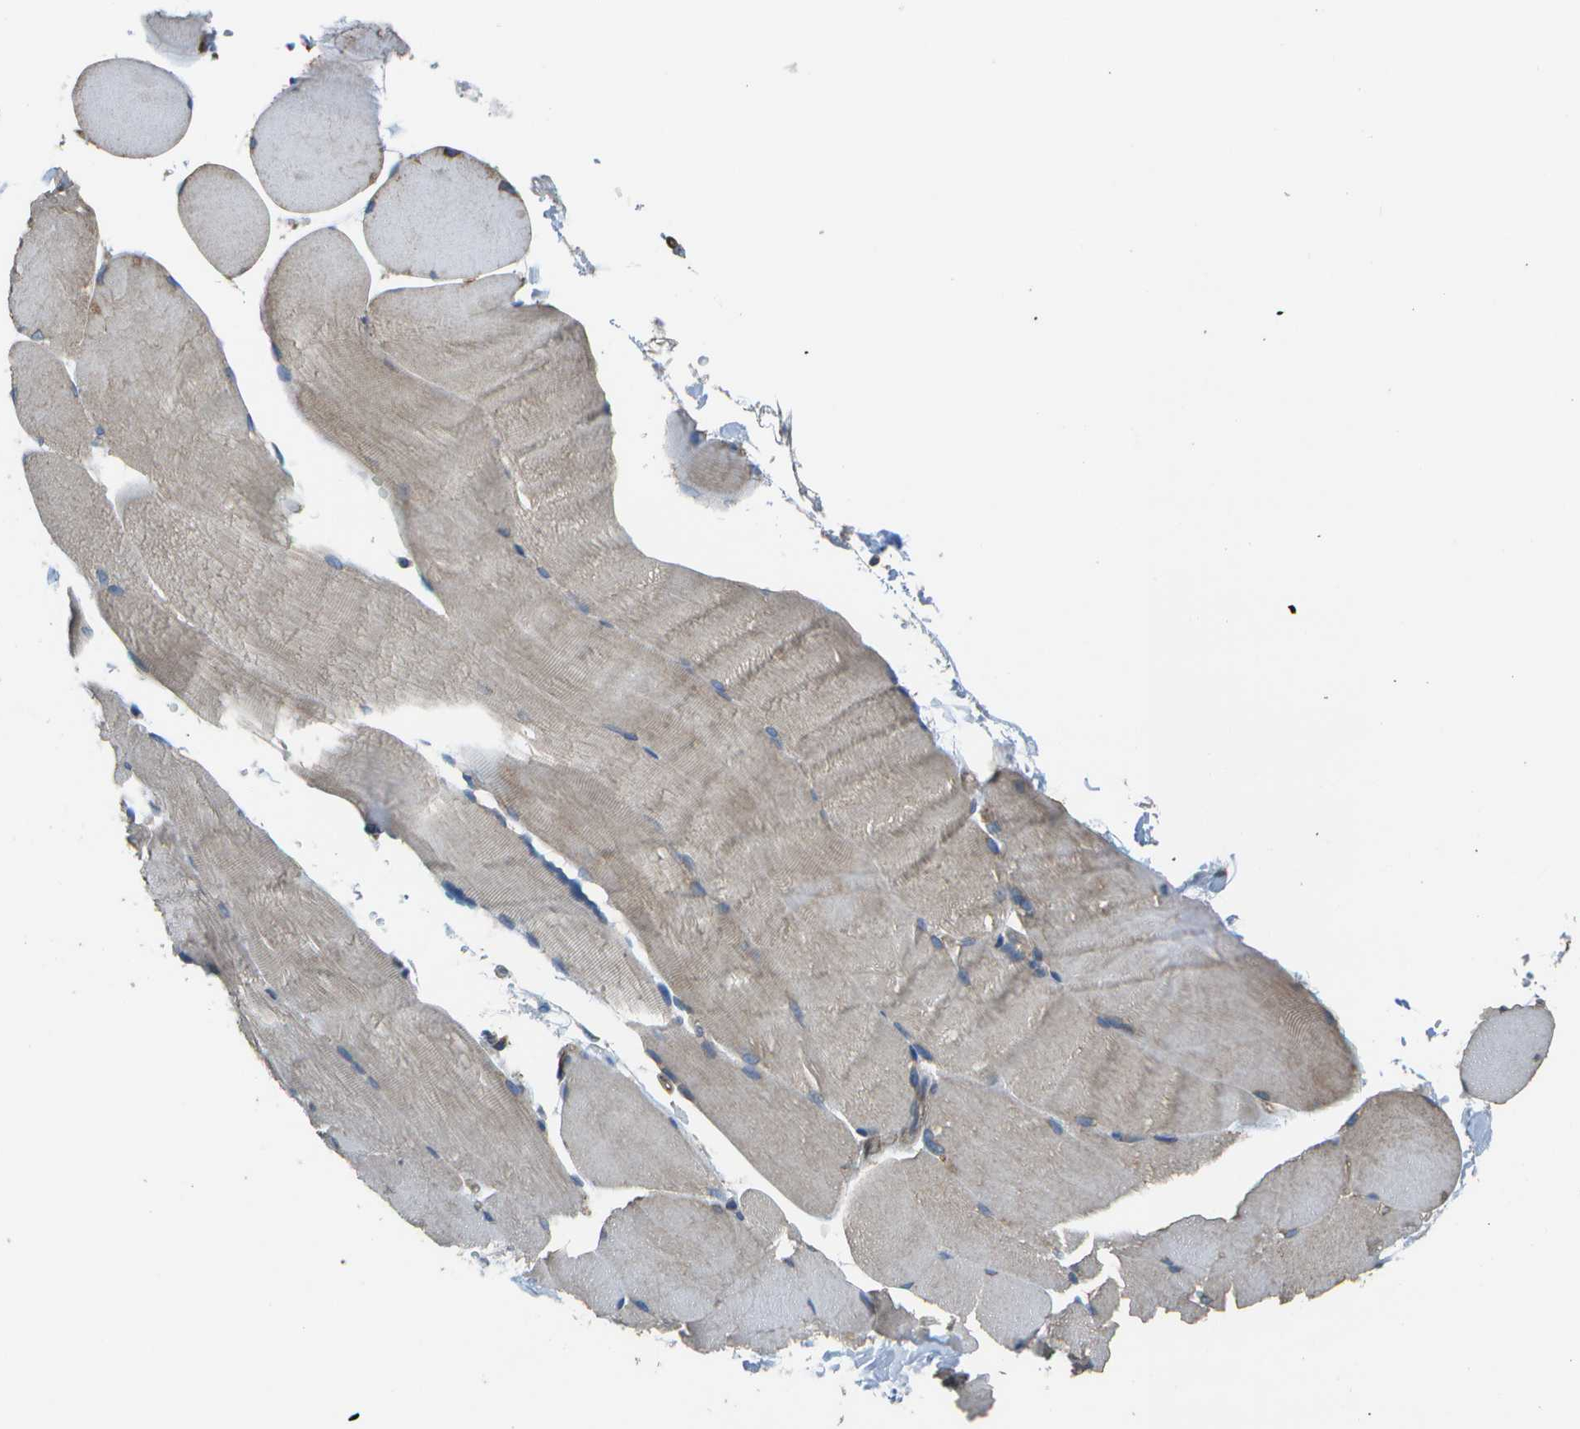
{"staining": {"intensity": "negative", "quantity": "none", "location": "none"}, "tissue": "skeletal muscle", "cell_type": "Myocytes", "image_type": "normal", "snomed": [{"axis": "morphology", "description": "Normal tissue, NOS"}, {"axis": "topography", "description": "Skin"}, {"axis": "topography", "description": "Skeletal muscle"}], "caption": "Immunohistochemistry image of unremarkable human skeletal muscle stained for a protein (brown), which reveals no expression in myocytes.", "gene": "CLNS1A", "patient": {"sex": "male", "age": 83}}